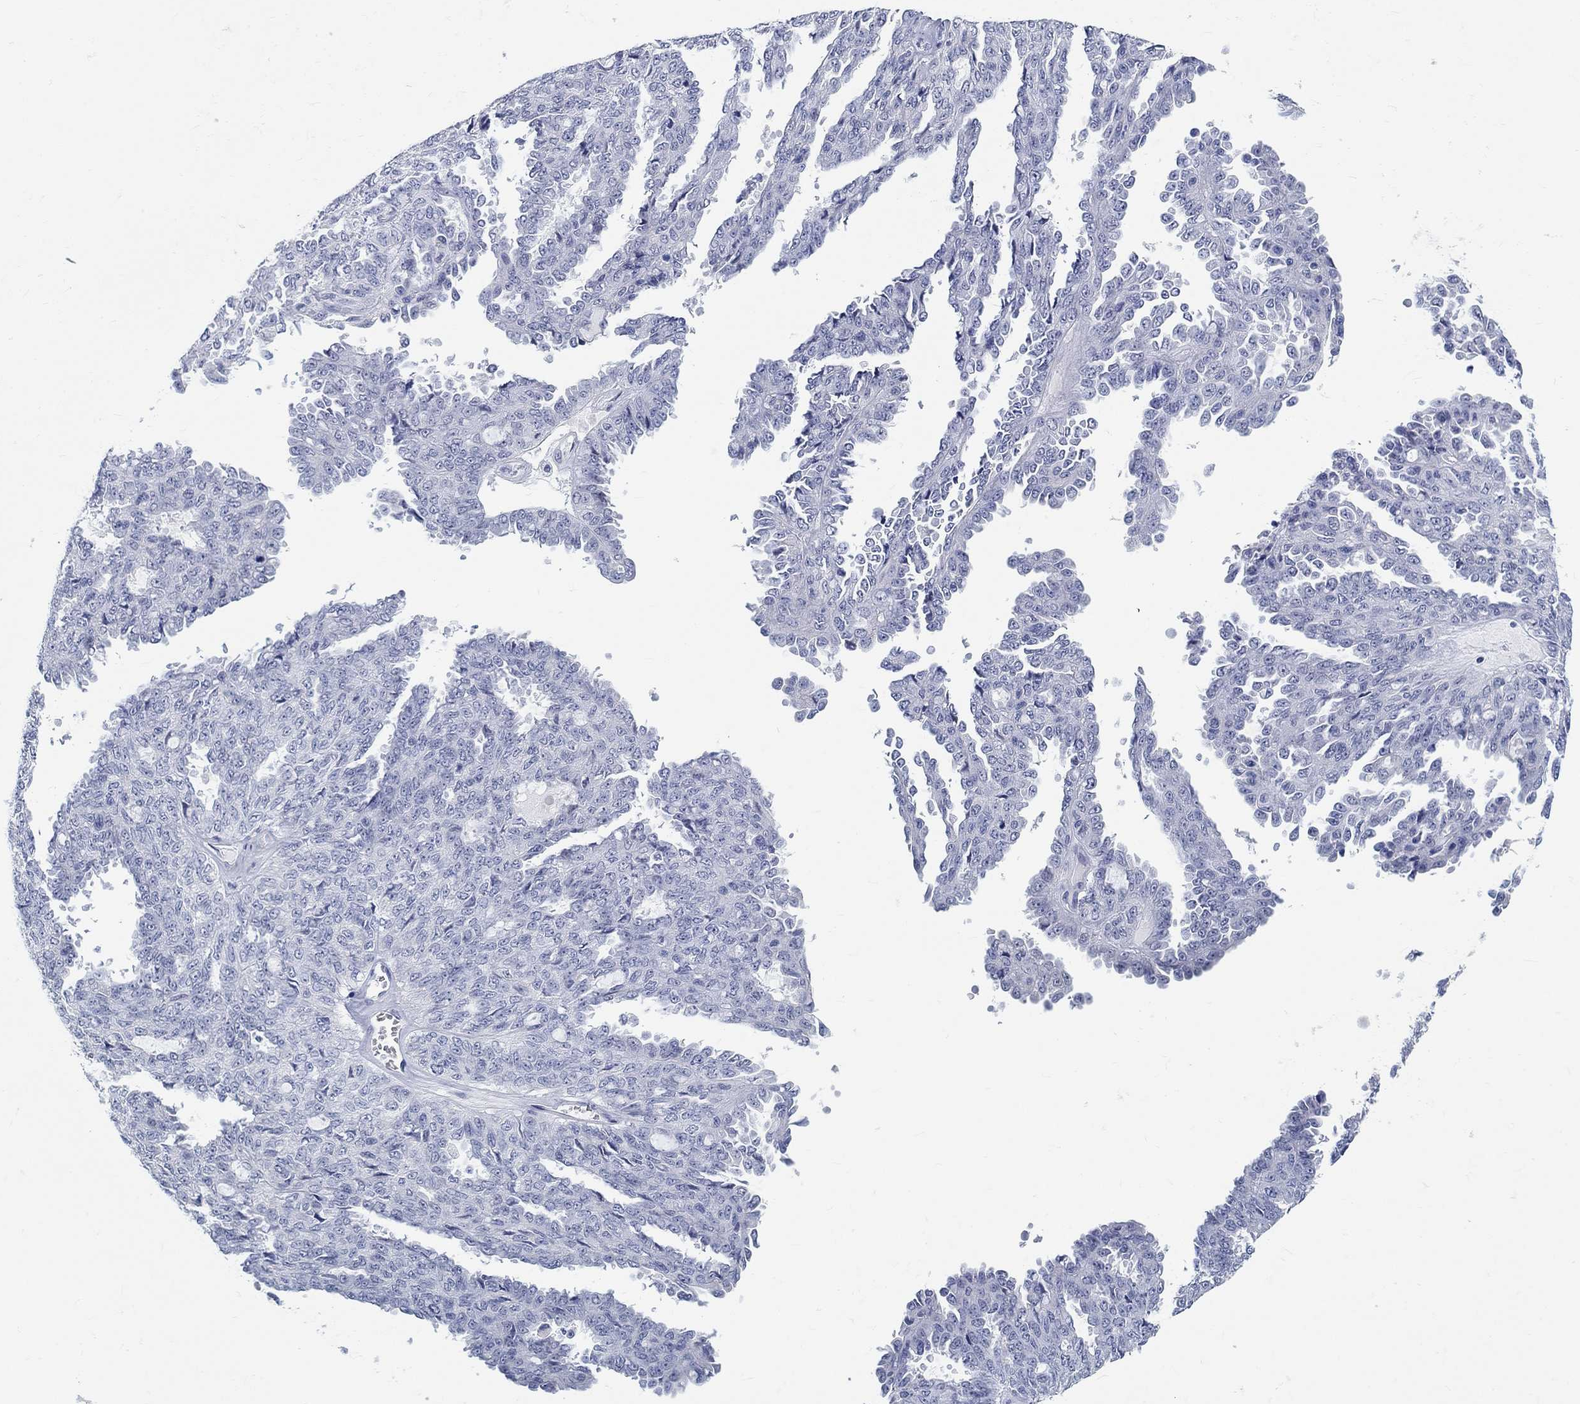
{"staining": {"intensity": "negative", "quantity": "none", "location": "none"}, "tissue": "ovarian cancer", "cell_type": "Tumor cells", "image_type": "cancer", "snomed": [{"axis": "morphology", "description": "Cystadenocarcinoma, serous, NOS"}, {"axis": "topography", "description": "Ovary"}], "caption": "Immunohistochemistry (IHC) image of neoplastic tissue: human ovarian cancer (serous cystadenocarcinoma) stained with DAB displays no significant protein positivity in tumor cells.", "gene": "GRIA3", "patient": {"sex": "female", "age": 71}}